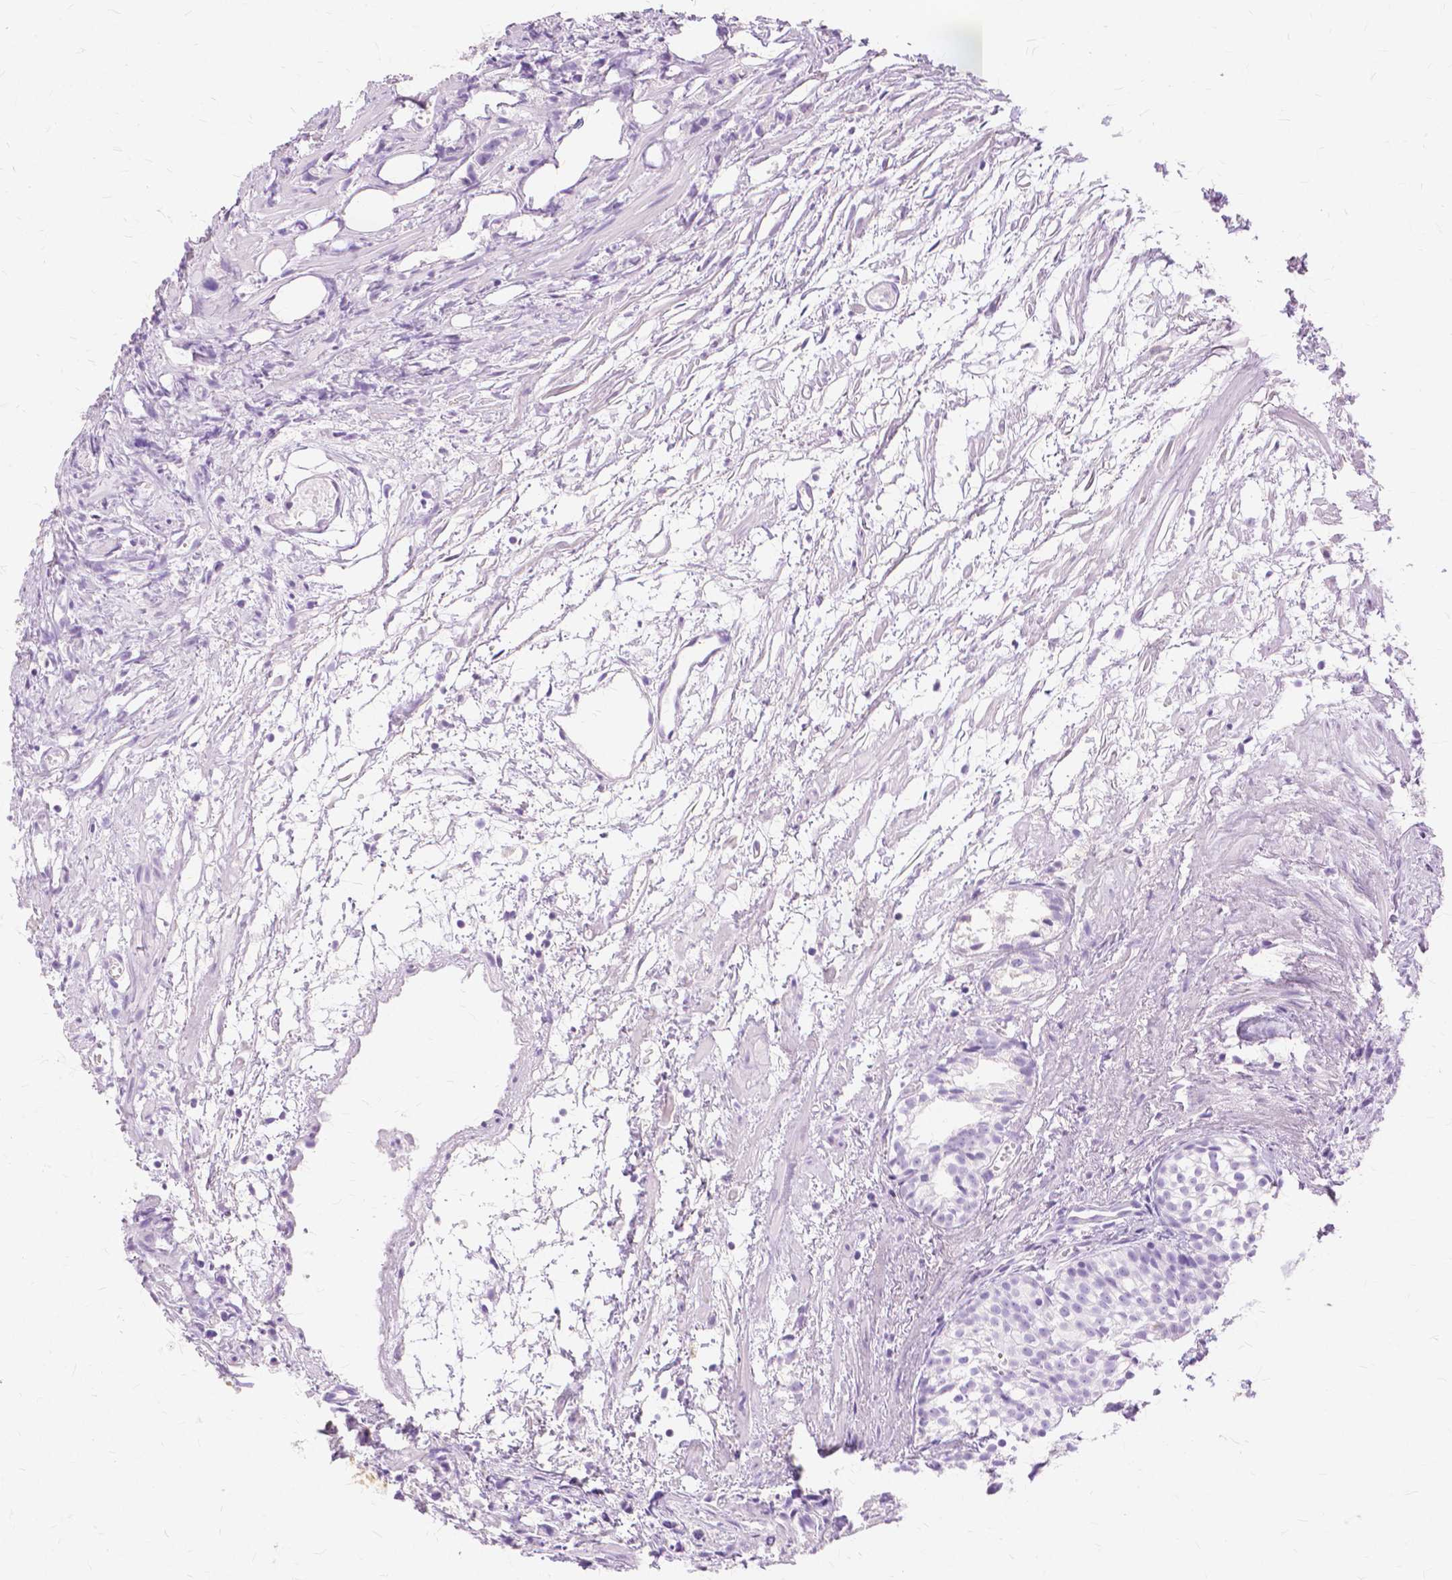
{"staining": {"intensity": "negative", "quantity": "none", "location": "none"}, "tissue": "prostate cancer", "cell_type": "Tumor cells", "image_type": "cancer", "snomed": [{"axis": "morphology", "description": "Adenocarcinoma, High grade"}, {"axis": "topography", "description": "Prostate"}], "caption": "DAB immunohistochemical staining of human prostate adenocarcinoma (high-grade) displays no significant expression in tumor cells.", "gene": "TGM1", "patient": {"sex": "male", "age": 75}}